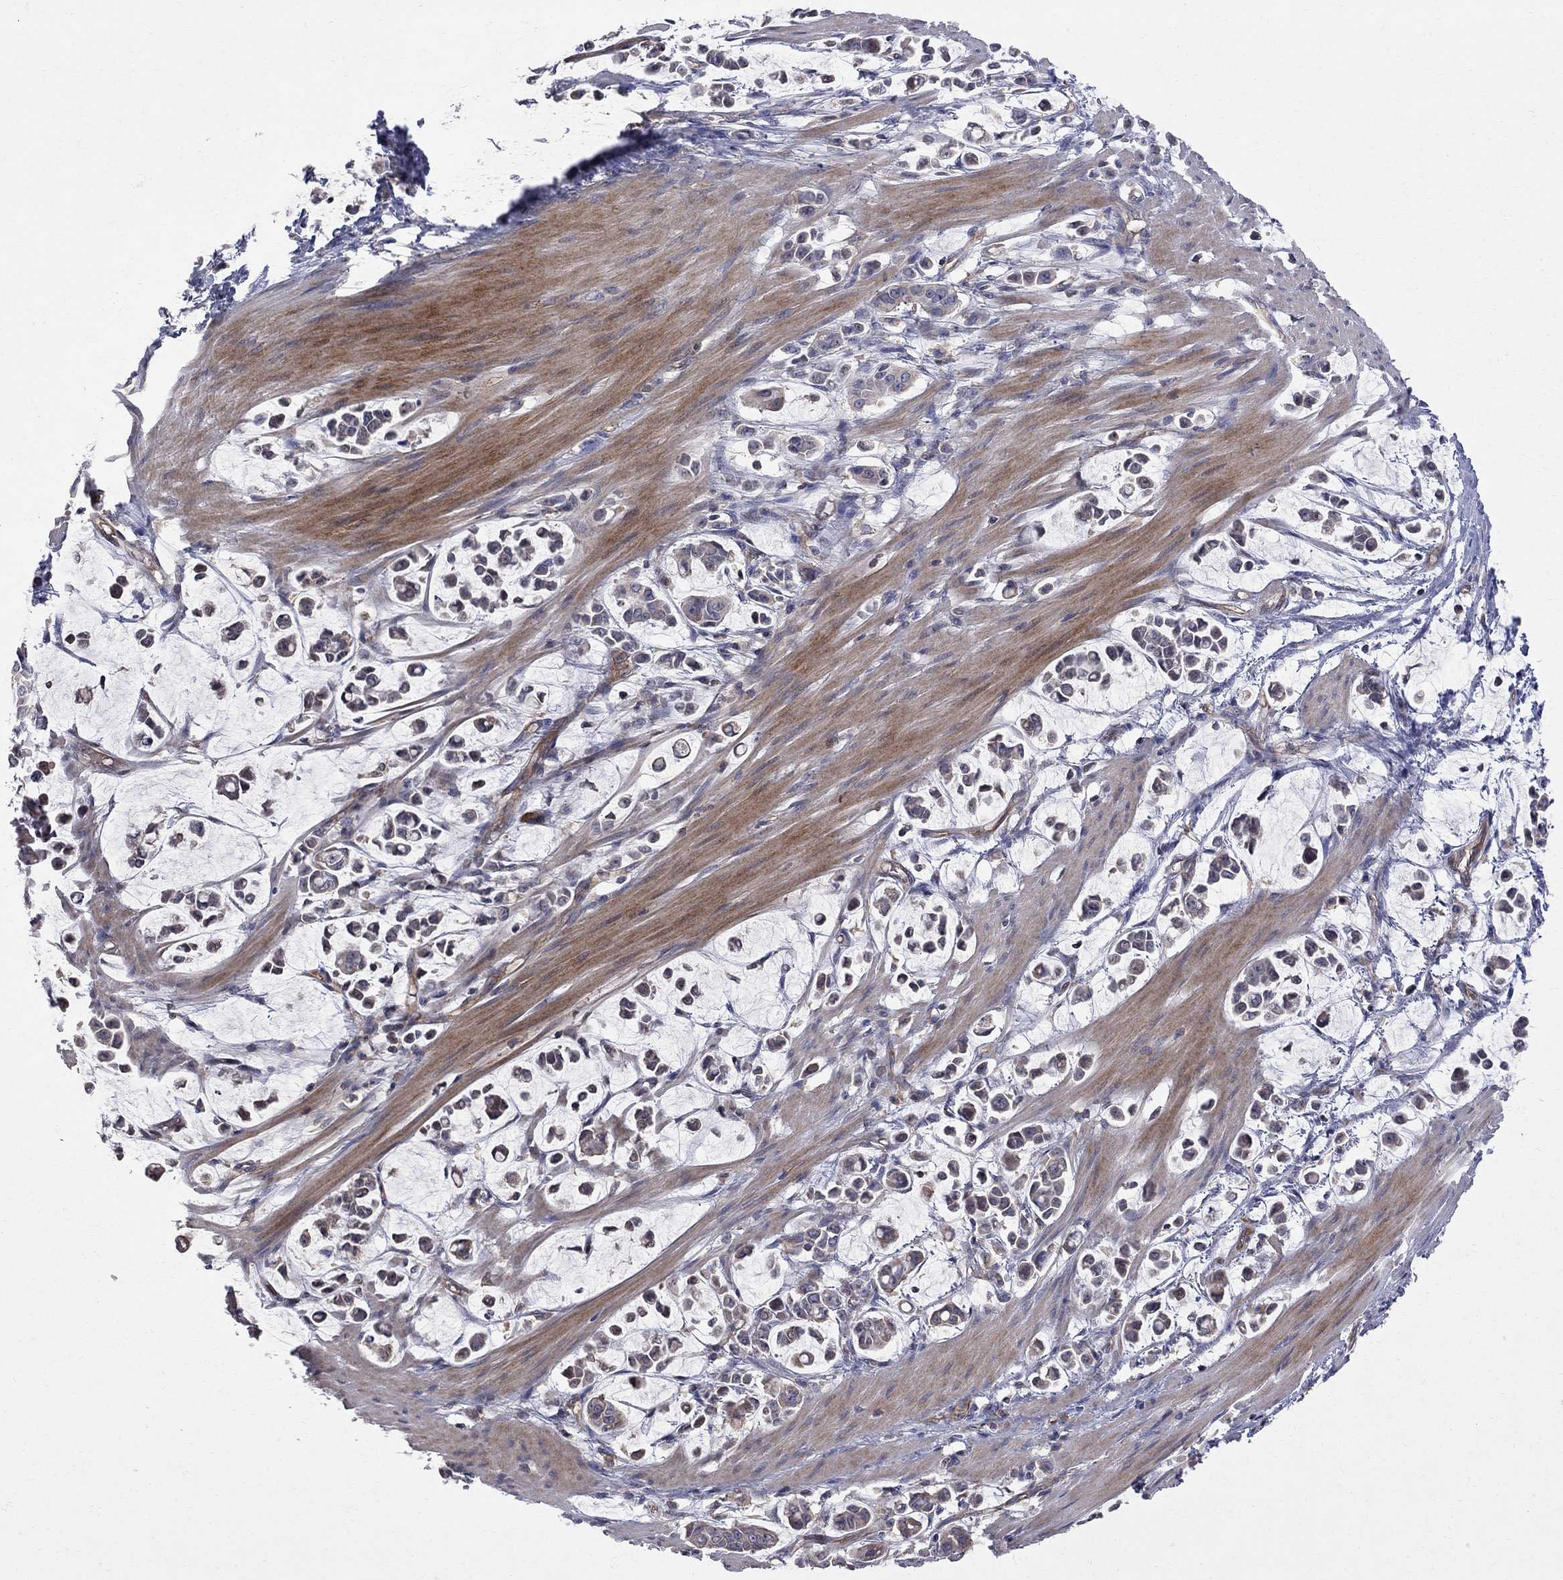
{"staining": {"intensity": "negative", "quantity": "none", "location": "none"}, "tissue": "stomach cancer", "cell_type": "Tumor cells", "image_type": "cancer", "snomed": [{"axis": "morphology", "description": "Adenocarcinoma, NOS"}, {"axis": "topography", "description": "Stomach"}], "caption": "High magnification brightfield microscopy of stomach cancer stained with DAB (brown) and counterstained with hematoxylin (blue): tumor cells show no significant expression.", "gene": "ABI3", "patient": {"sex": "male", "age": 82}}